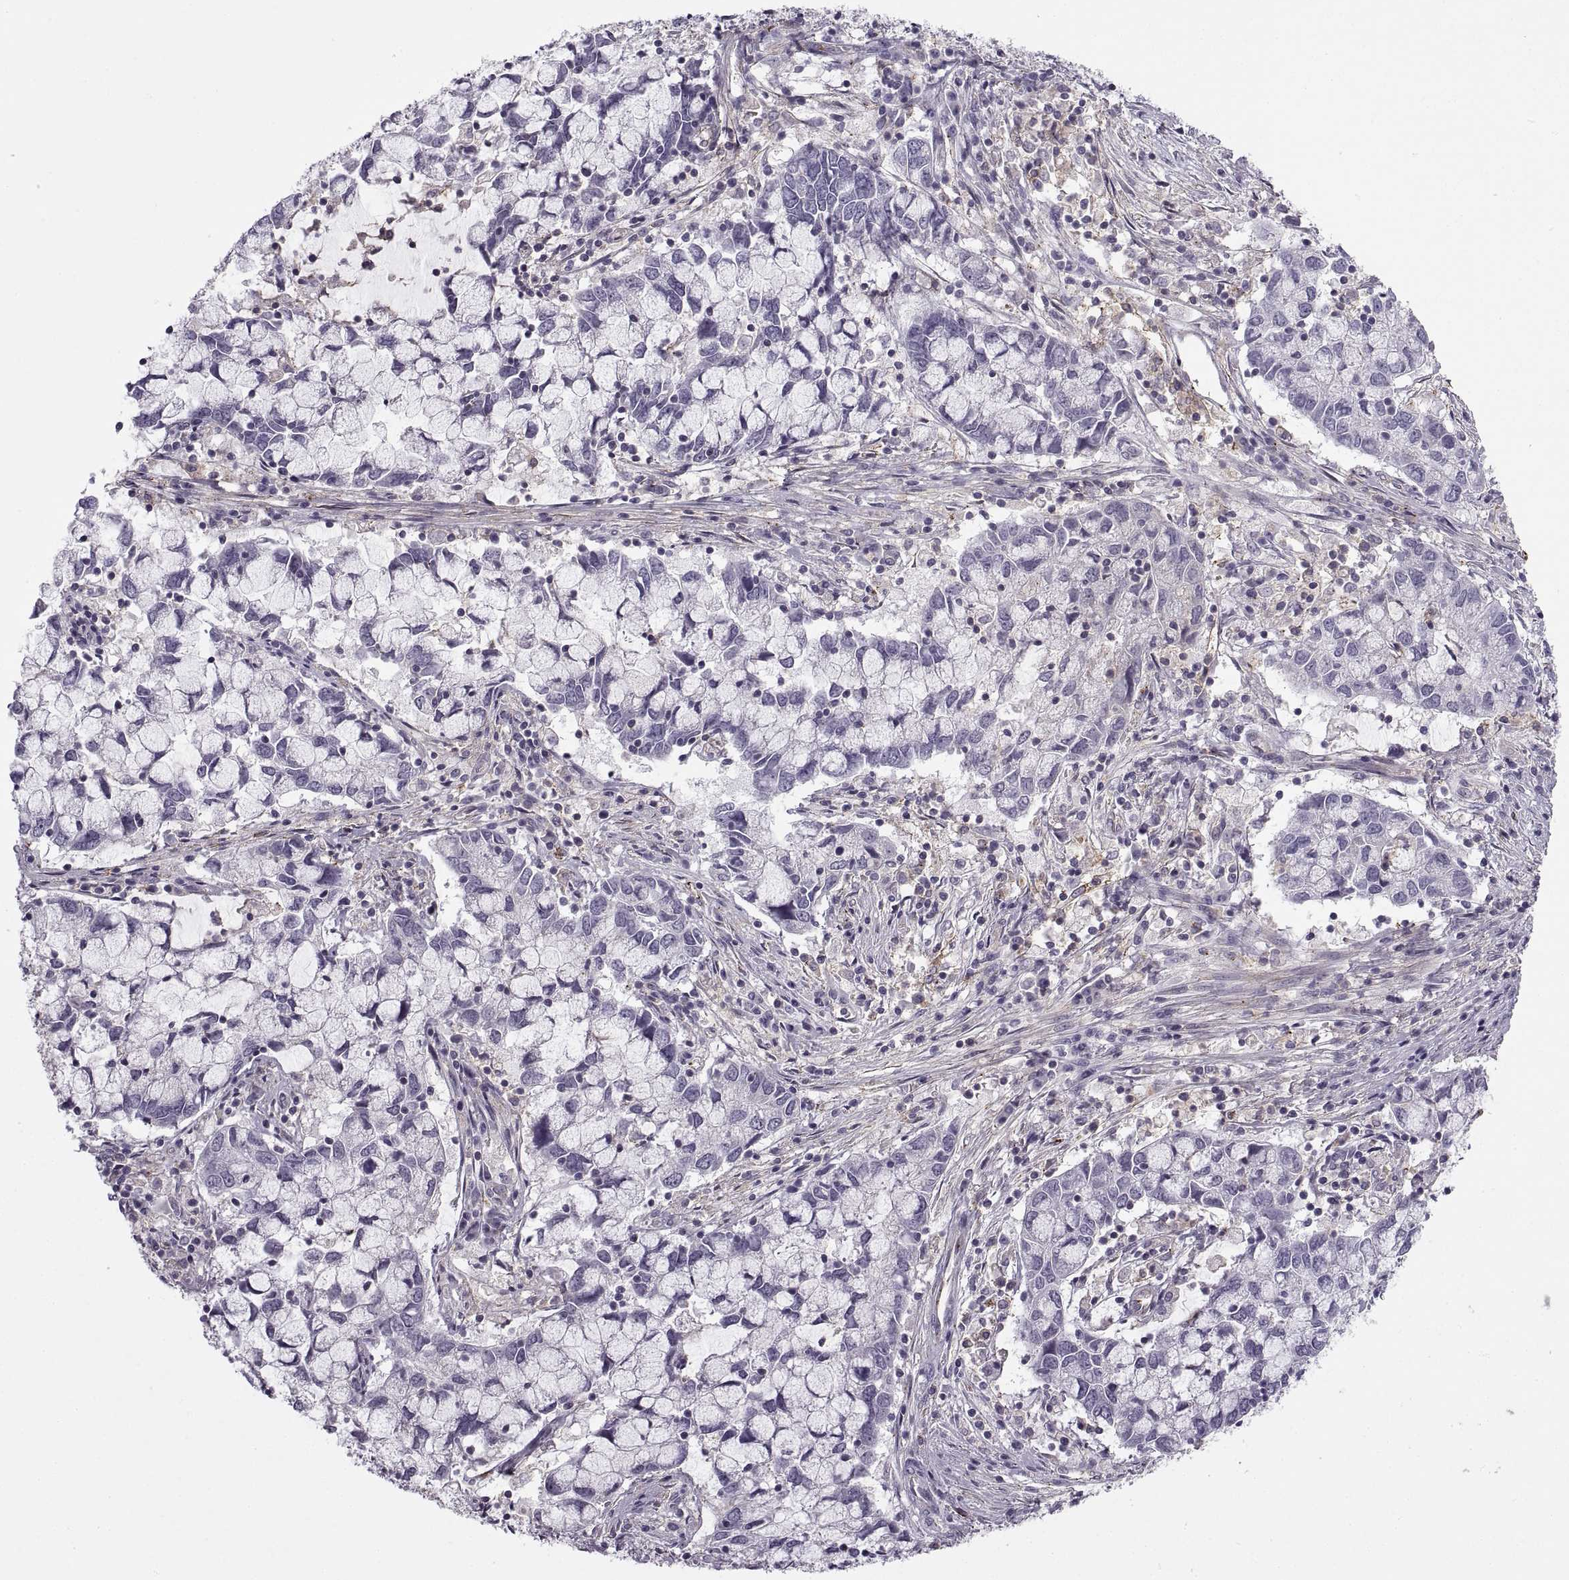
{"staining": {"intensity": "negative", "quantity": "none", "location": "none"}, "tissue": "cervical cancer", "cell_type": "Tumor cells", "image_type": "cancer", "snomed": [{"axis": "morphology", "description": "Adenocarcinoma, NOS"}, {"axis": "topography", "description": "Cervix"}], "caption": "Image shows no protein expression in tumor cells of cervical cancer (adenocarcinoma) tissue.", "gene": "RALB", "patient": {"sex": "female", "age": 40}}